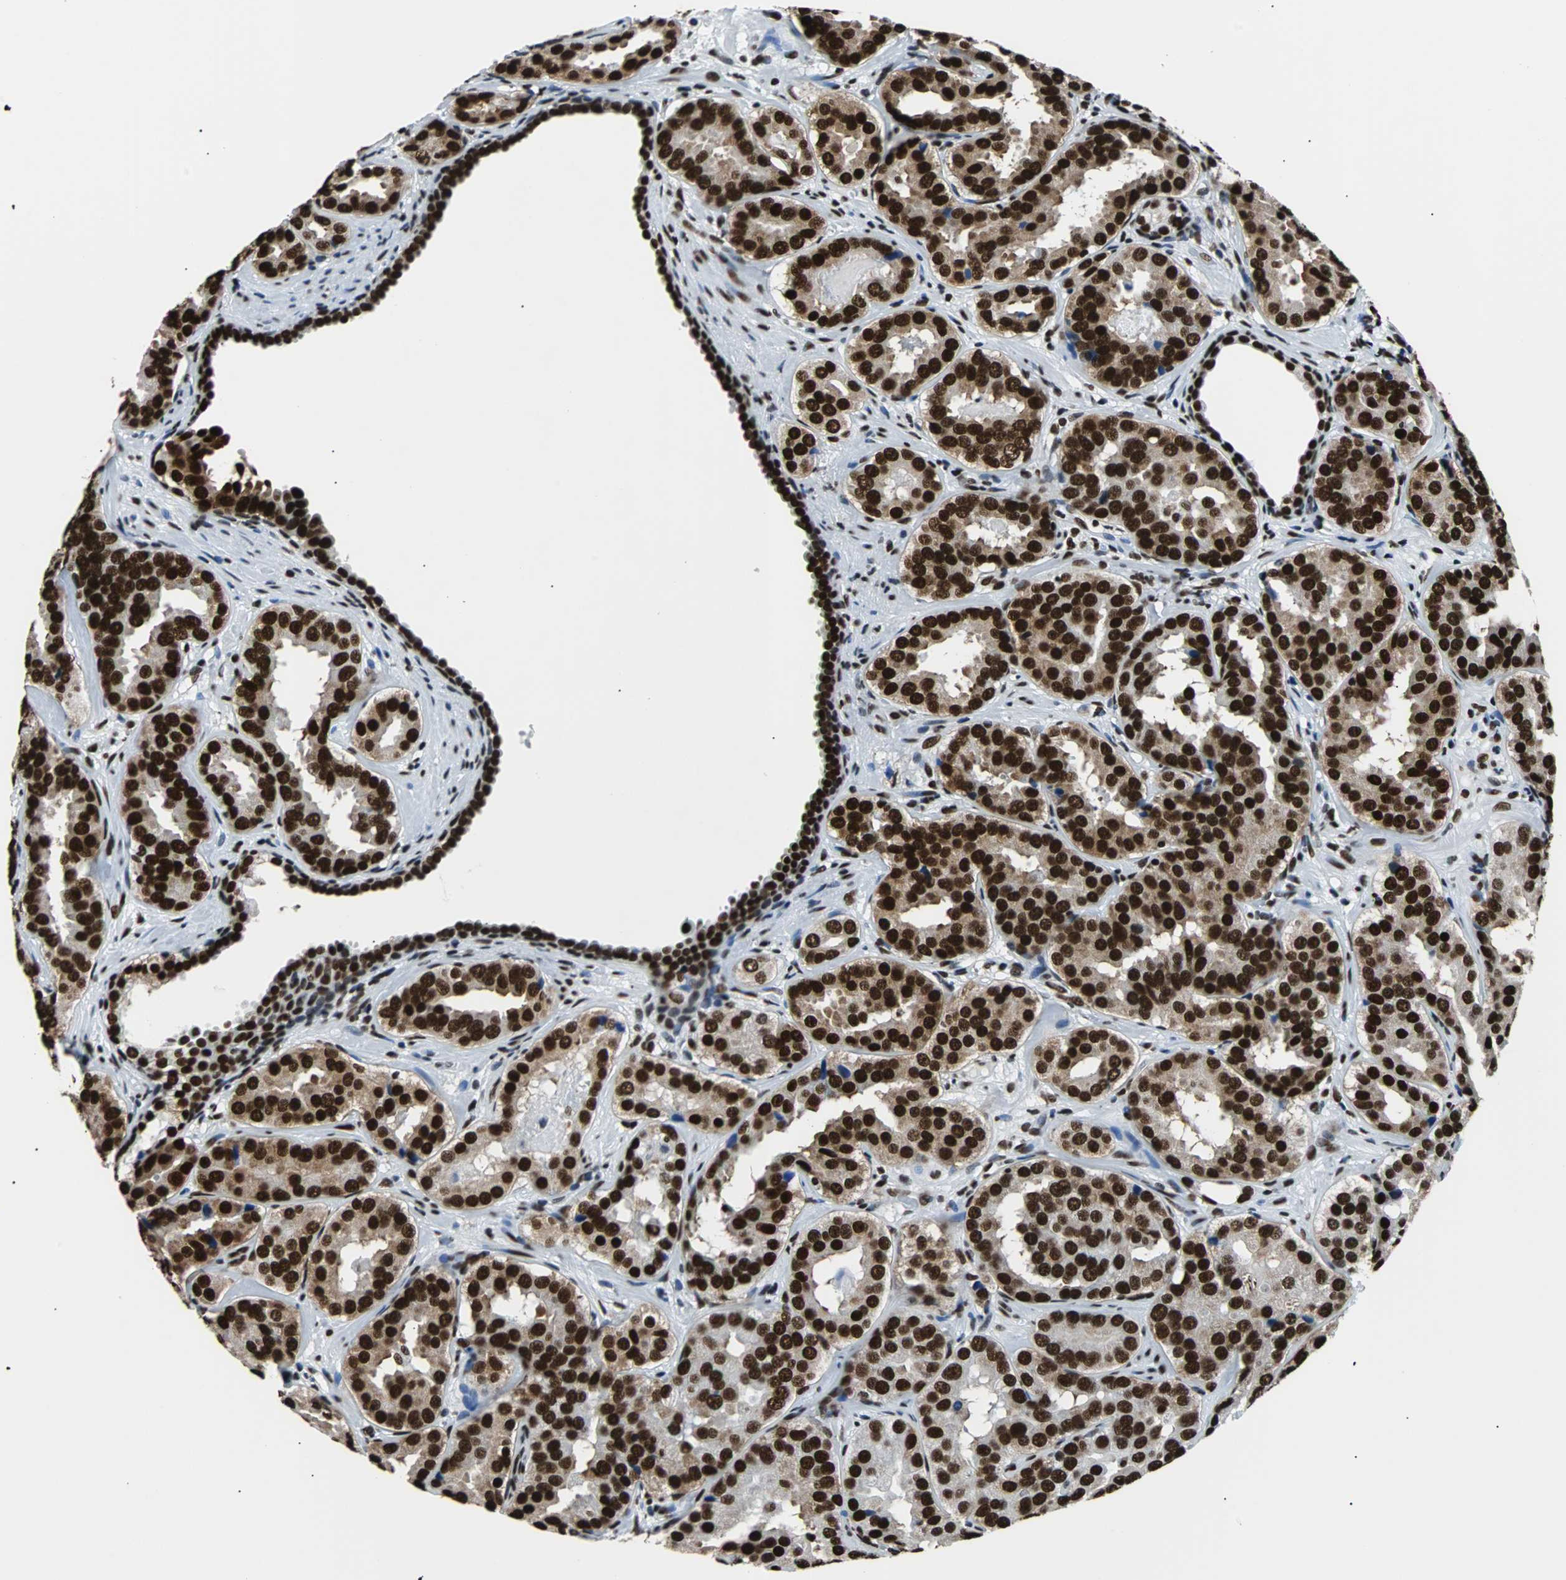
{"staining": {"intensity": "strong", "quantity": ">75%", "location": "cytoplasmic/membranous,nuclear"}, "tissue": "prostate cancer", "cell_type": "Tumor cells", "image_type": "cancer", "snomed": [{"axis": "morphology", "description": "Adenocarcinoma, Low grade"}, {"axis": "topography", "description": "Prostate"}], "caption": "Immunohistochemical staining of prostate cancer (adenocarcinoma (low-grade)) exhibits strong cytoplasmic/membranous and nuclear protein staining in approximately >75% of tumor cells.", "gene": "FUBP1", "patient": {"sex": "male", "age": 59}}